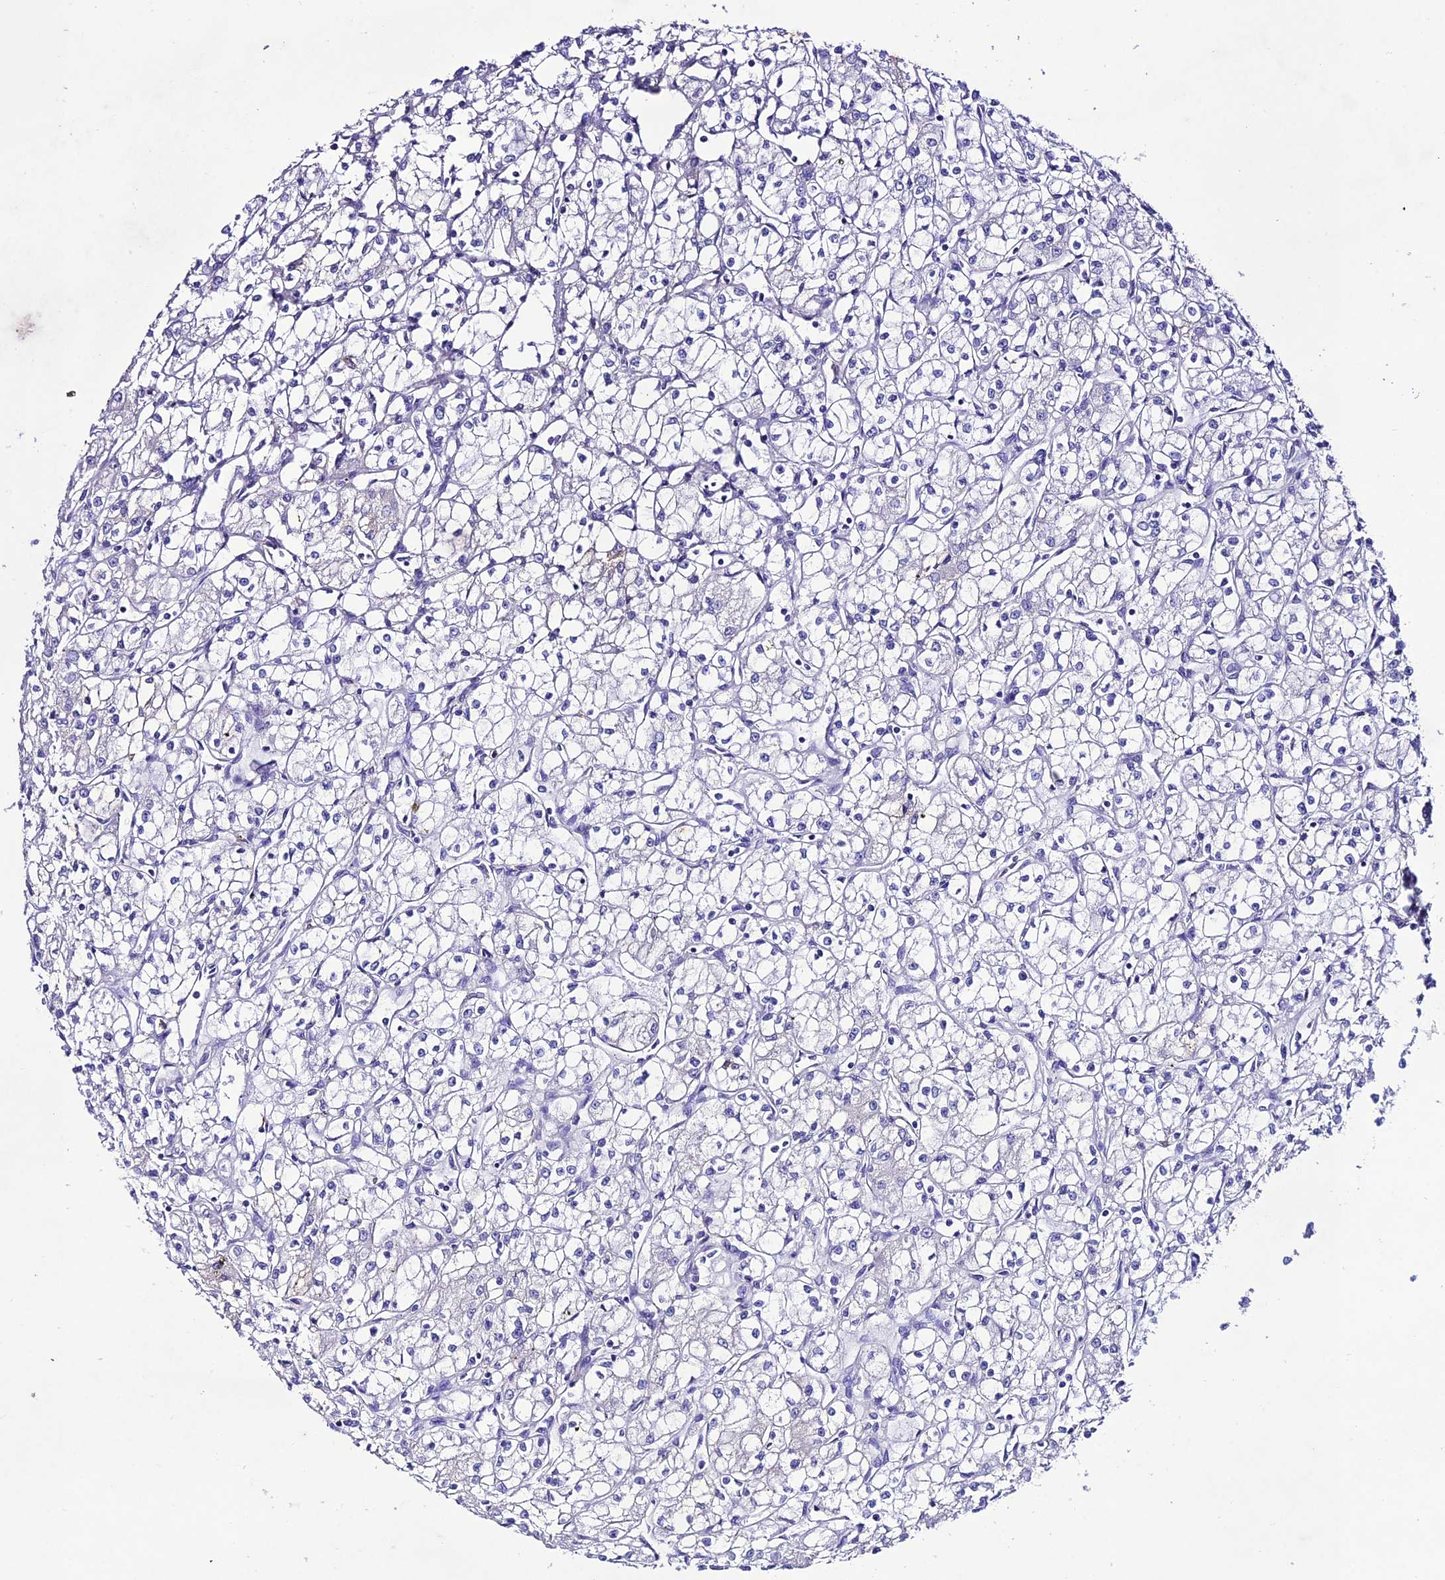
{"staining": {"intensity": "negative", "quantity": "none", "location": "none"}, "tissue": "renal cancer", "cell_type": "Tumor cells", "image_type": "cancer", "snomed": [{"axis": "morphology", "description": "Adenocarcinoma, NOS"}, {"axis": "topography", "description": "Kidney"}], "caption": "DAB (3,3'-diaminobenzidine) immunohistochemical staining of human renal cancer (adenocarcinoma) reveals no significant staining in tumor cells.", "gene": "NLRP6", "patient": {"sex": "male", "age": 59}}